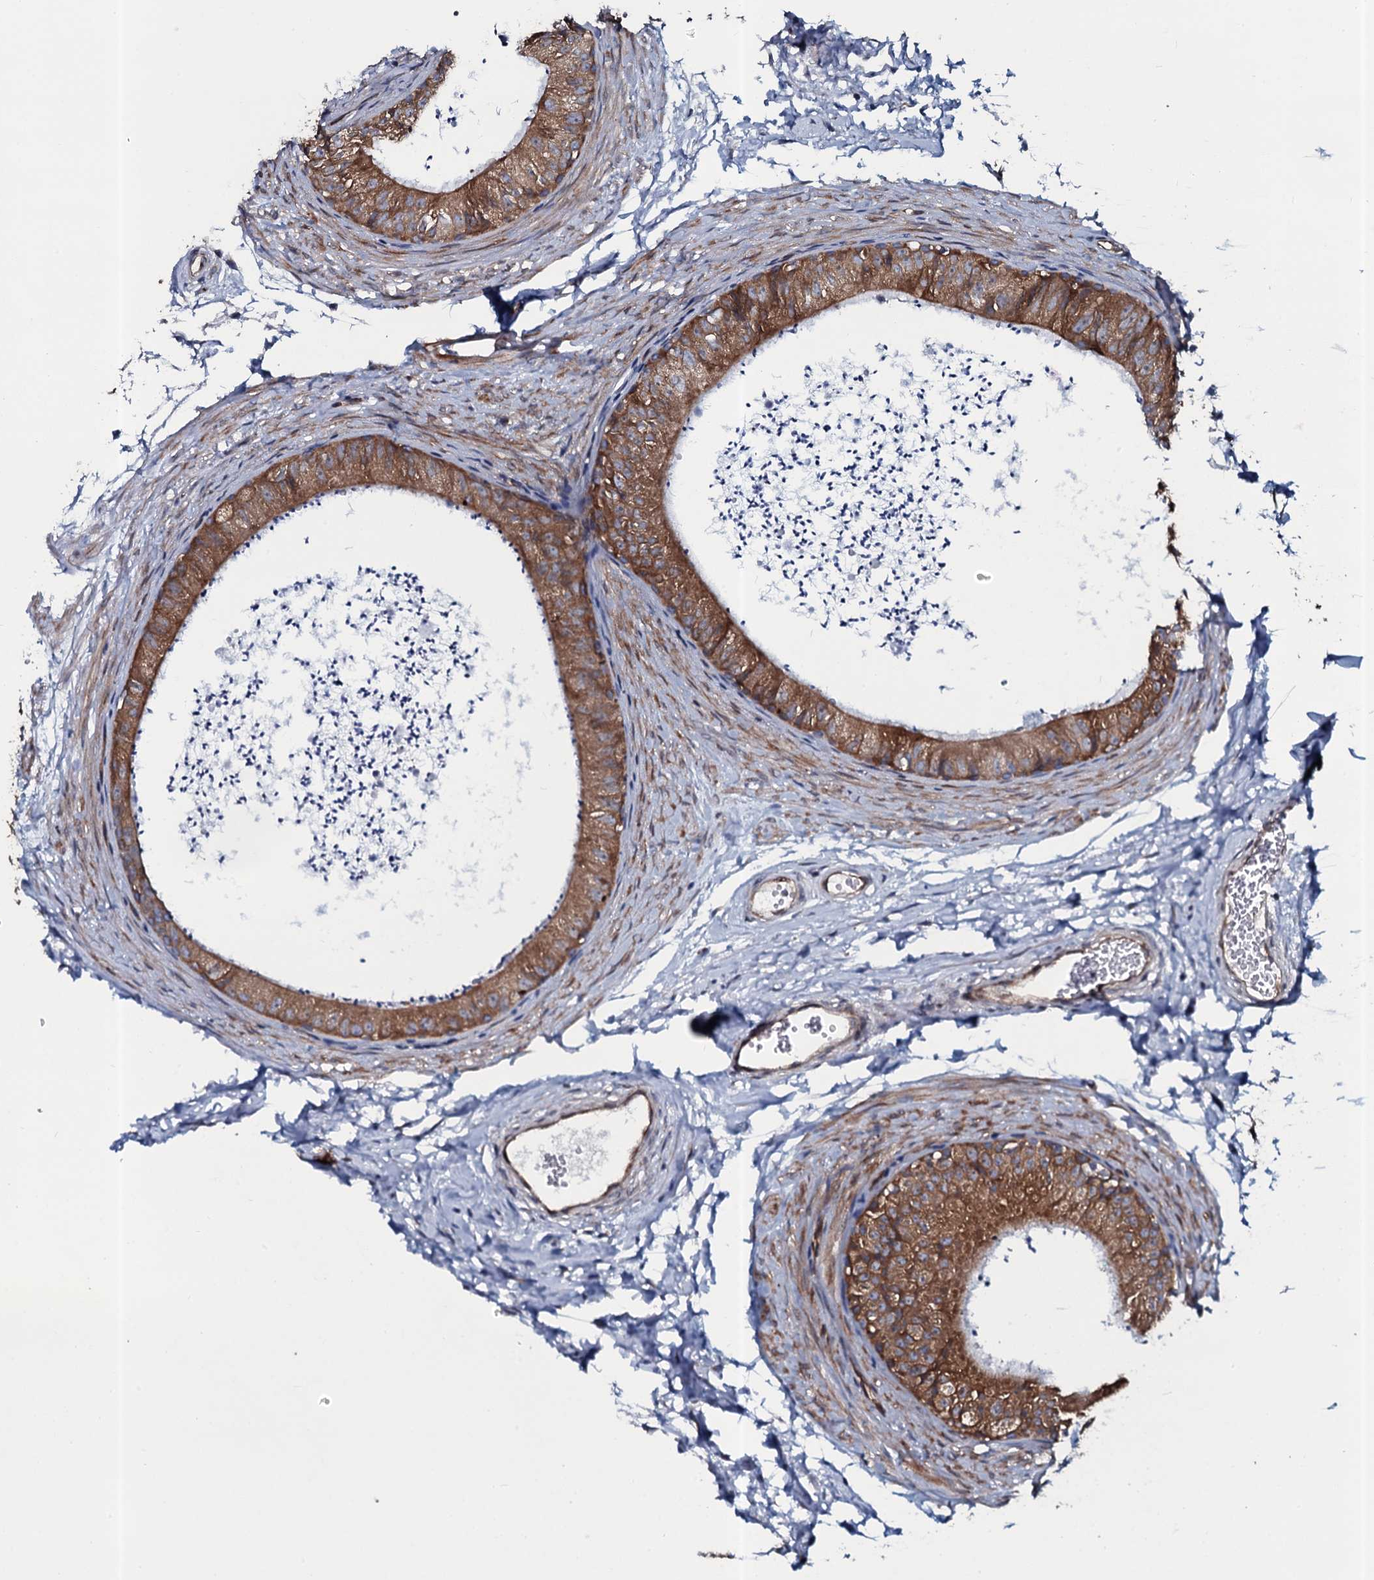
{"staining": {"intensity": "moderate", "quantity": ">75%", "location": "cytoplasmic/membranous"}, "tissue": "epididymis", "cell_type": "Glandular cells", "image_type": "normal", "snomed": [{"axis": "morphology", "description": "Normal tissue, NOS"}, {"axis": "topography", "description": "Epididymis"}], "caption": "Glandular cells display moderate cytoplasmic/membranous staining in approximately >75% of cells in benign epididymis. Immunohistochemistry stains the protein of interest in brown and the nuclei are stained blue.", "gene": "TMEM151A", "patient": {"sex": "male", "age": 56}}